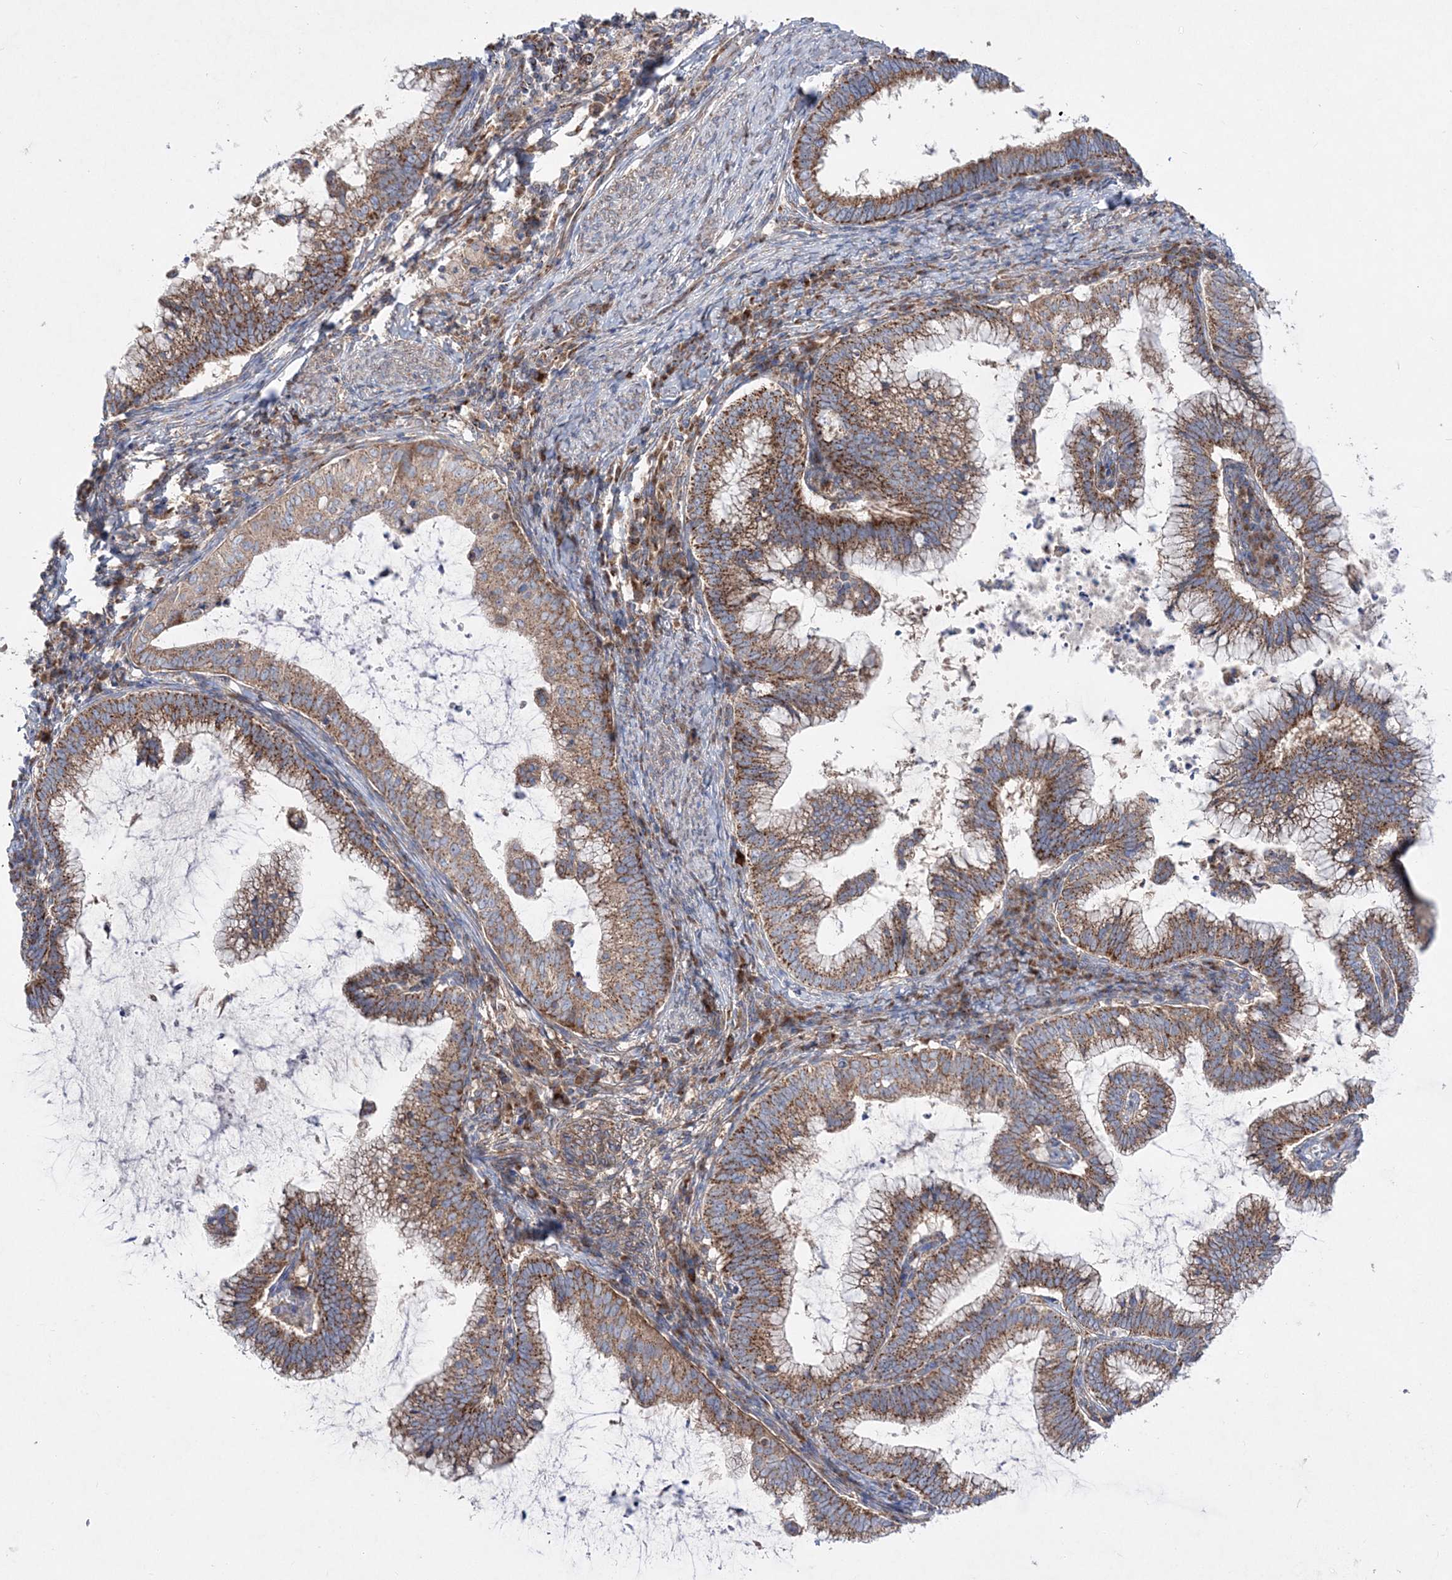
{"staining": {"intensity": "moderate", "quantity": ">75%", "location": "cytoplasmic/membranous"}, "tissue": "cervical cancer", "cell_type": "Tumor cells", "image_type": "cancer", "snomed": [{"axis": "morphology", "description": "Adenocarcinoma, NOS"}, {"axis": "topography", "description": "Cervix"}], "caption": "This is a photomicrograph of immunohistochemistry staining of cervical cancer, which shows moderate positivity in the cytoplasmic/membranous of tumor cells.", "gene": "NGLY1", "patient": {"sex": "female", "age": 36}}